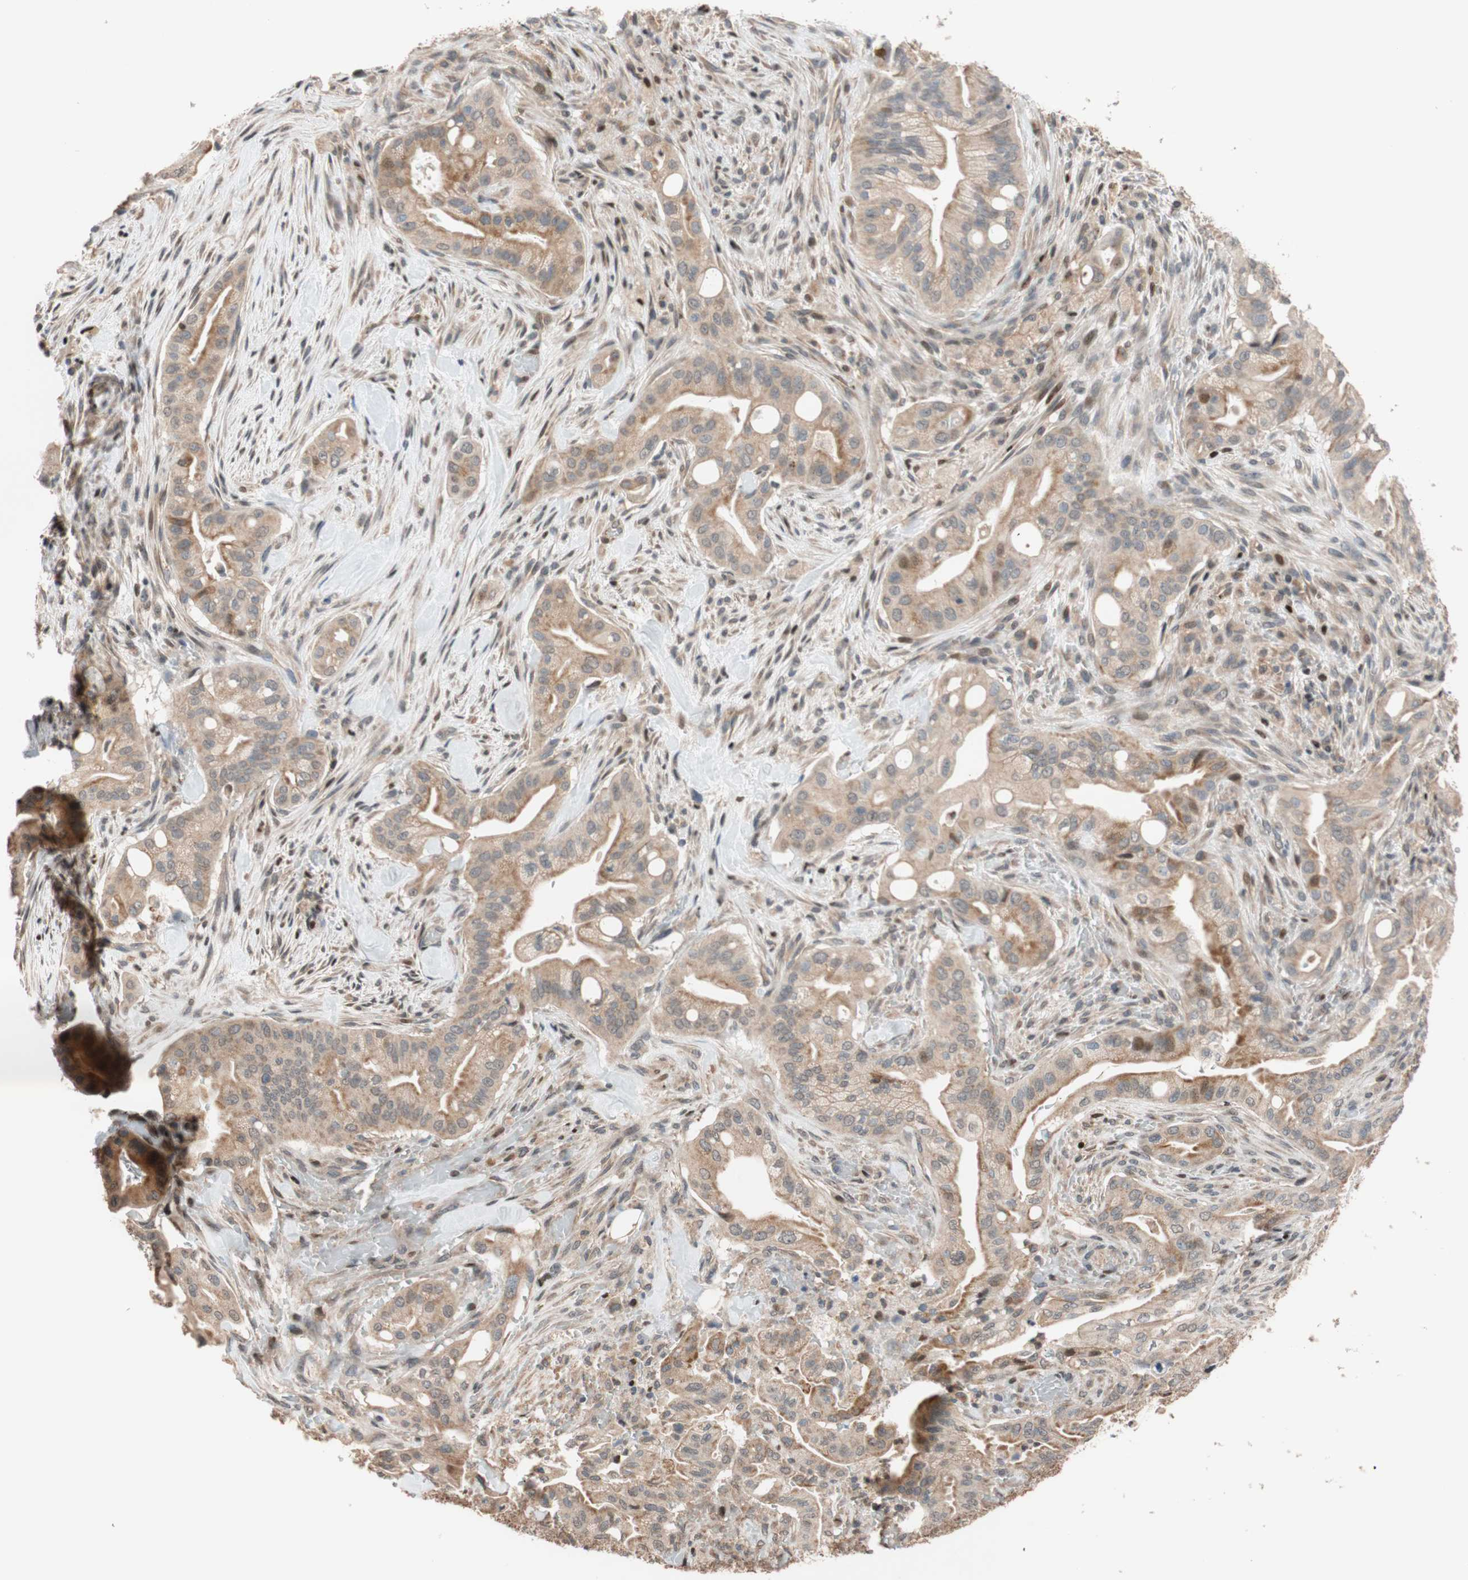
{"staining": {"intensity": "moderate", "quantity": ">75%", "location": "cytoplasmic/membranous"}, "tissue": "liver cancer", "cell_type": "Tumor cells", "image_type": "cancer", "snomed": [{"axis": "morphology", "description": "Cholangiocarcinoma"}, {"axis": "topography", "description": "Liver"}], "caption": "This is an image of immunohistochemistry staining of liver cancer (cholangiocarcinoma), which shows moderate positivity in the cytoplasmic/membranous of tumor cells.", "gene": "HECW1", "patient": {"sex": "female", "age": 68}}